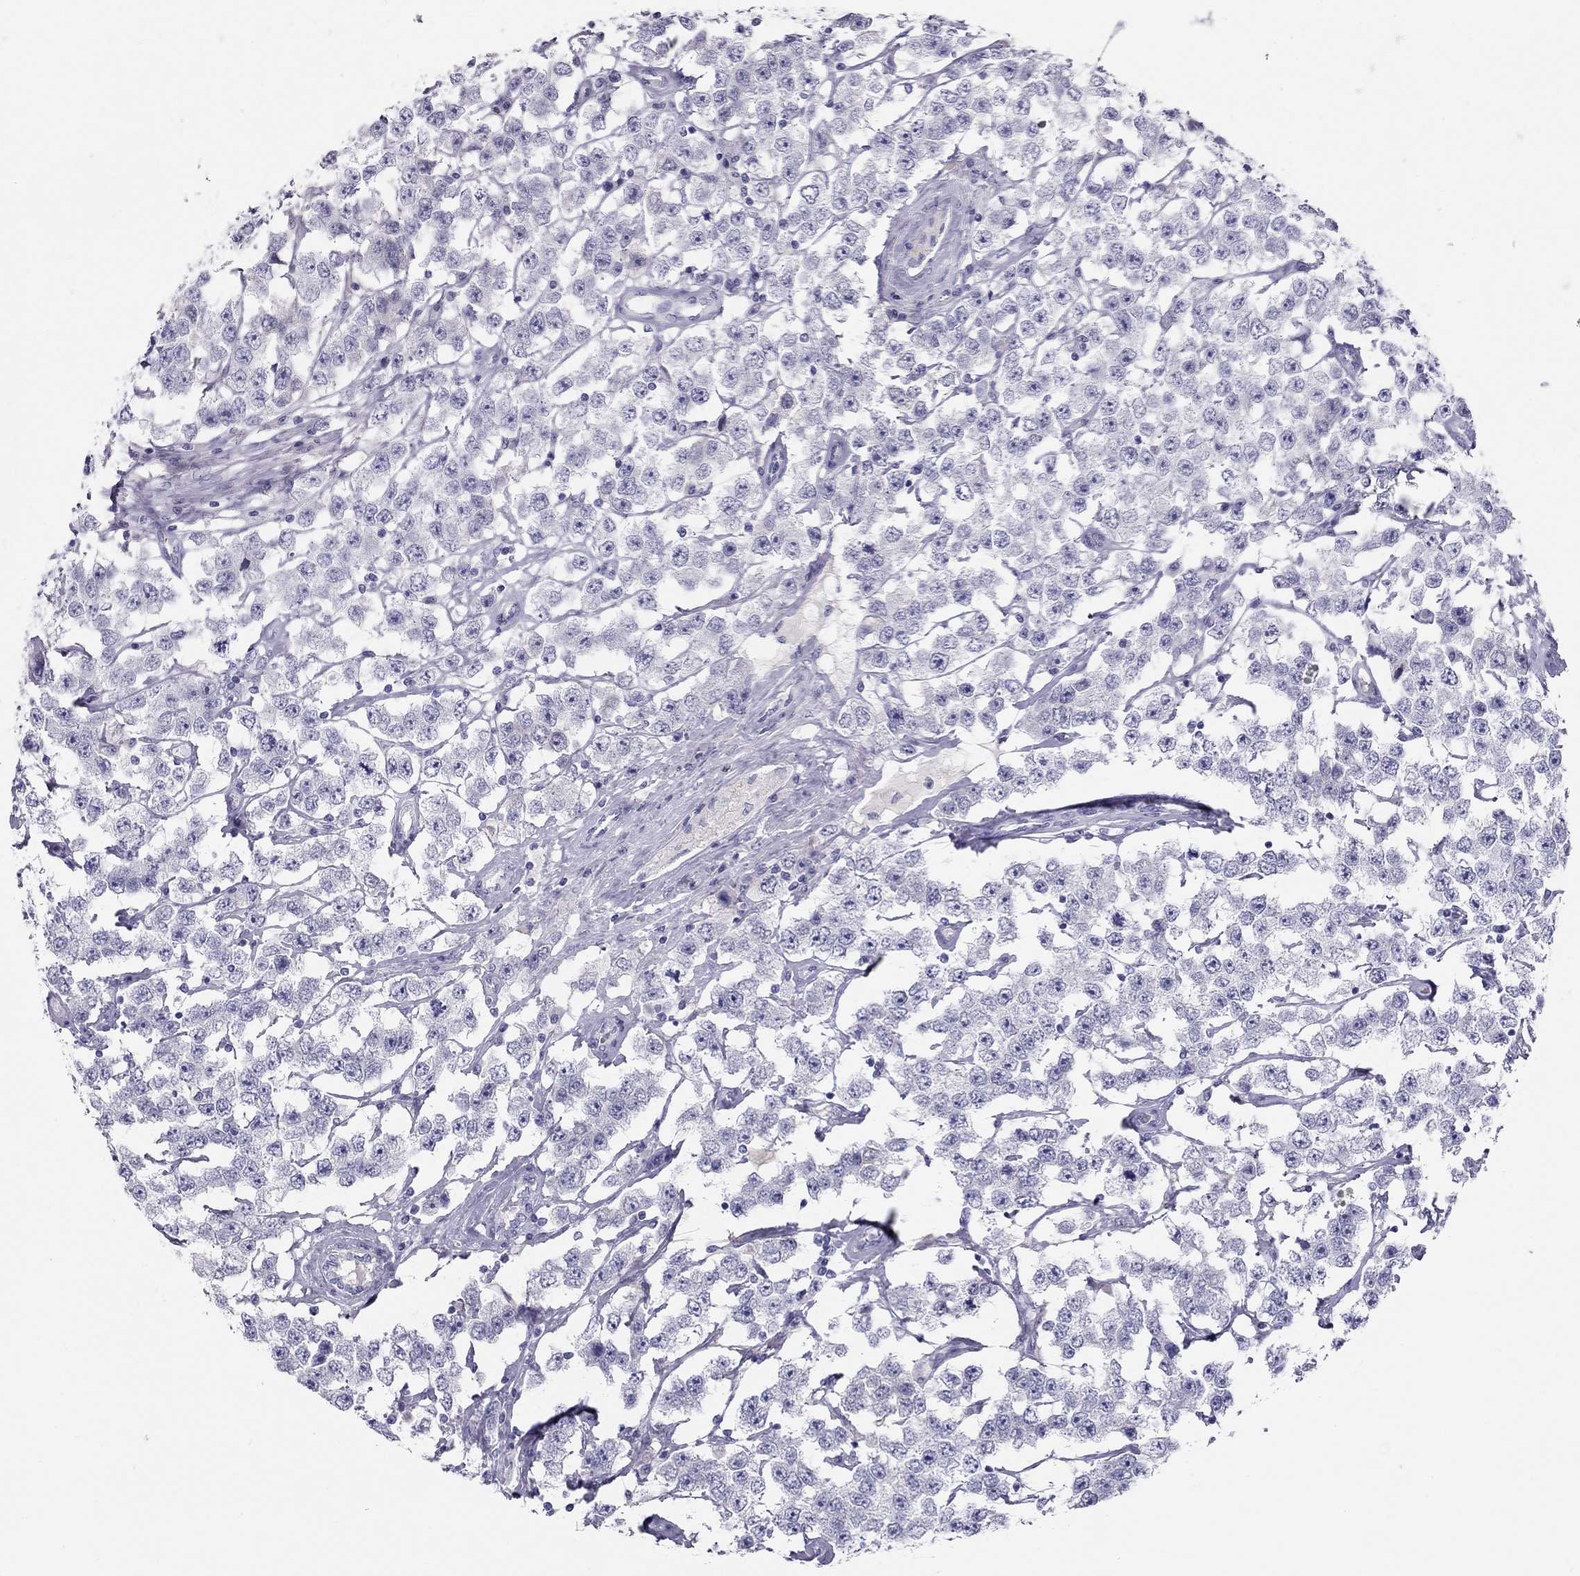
{"staining": {"intensity": "negative", "quantity": "none", "location": "none"}, "tissue": "testis cancer", "cell_type": "Tumor cells", "image_type": "cancer", "snomed": [{"axis": "morphology", "description": "Seminoma, NOS"}, {"axis": "topography", "description": "Testis"}], "caption": "Image shows no protein expression in tumor cells of testis cancer tissue. (Brightfield microscopy of DAB (3,3'-diaminobenzidine) IHC at high magnification).", "gene": "KCNV2", "patient": {"sex": "male", "age": 52}}